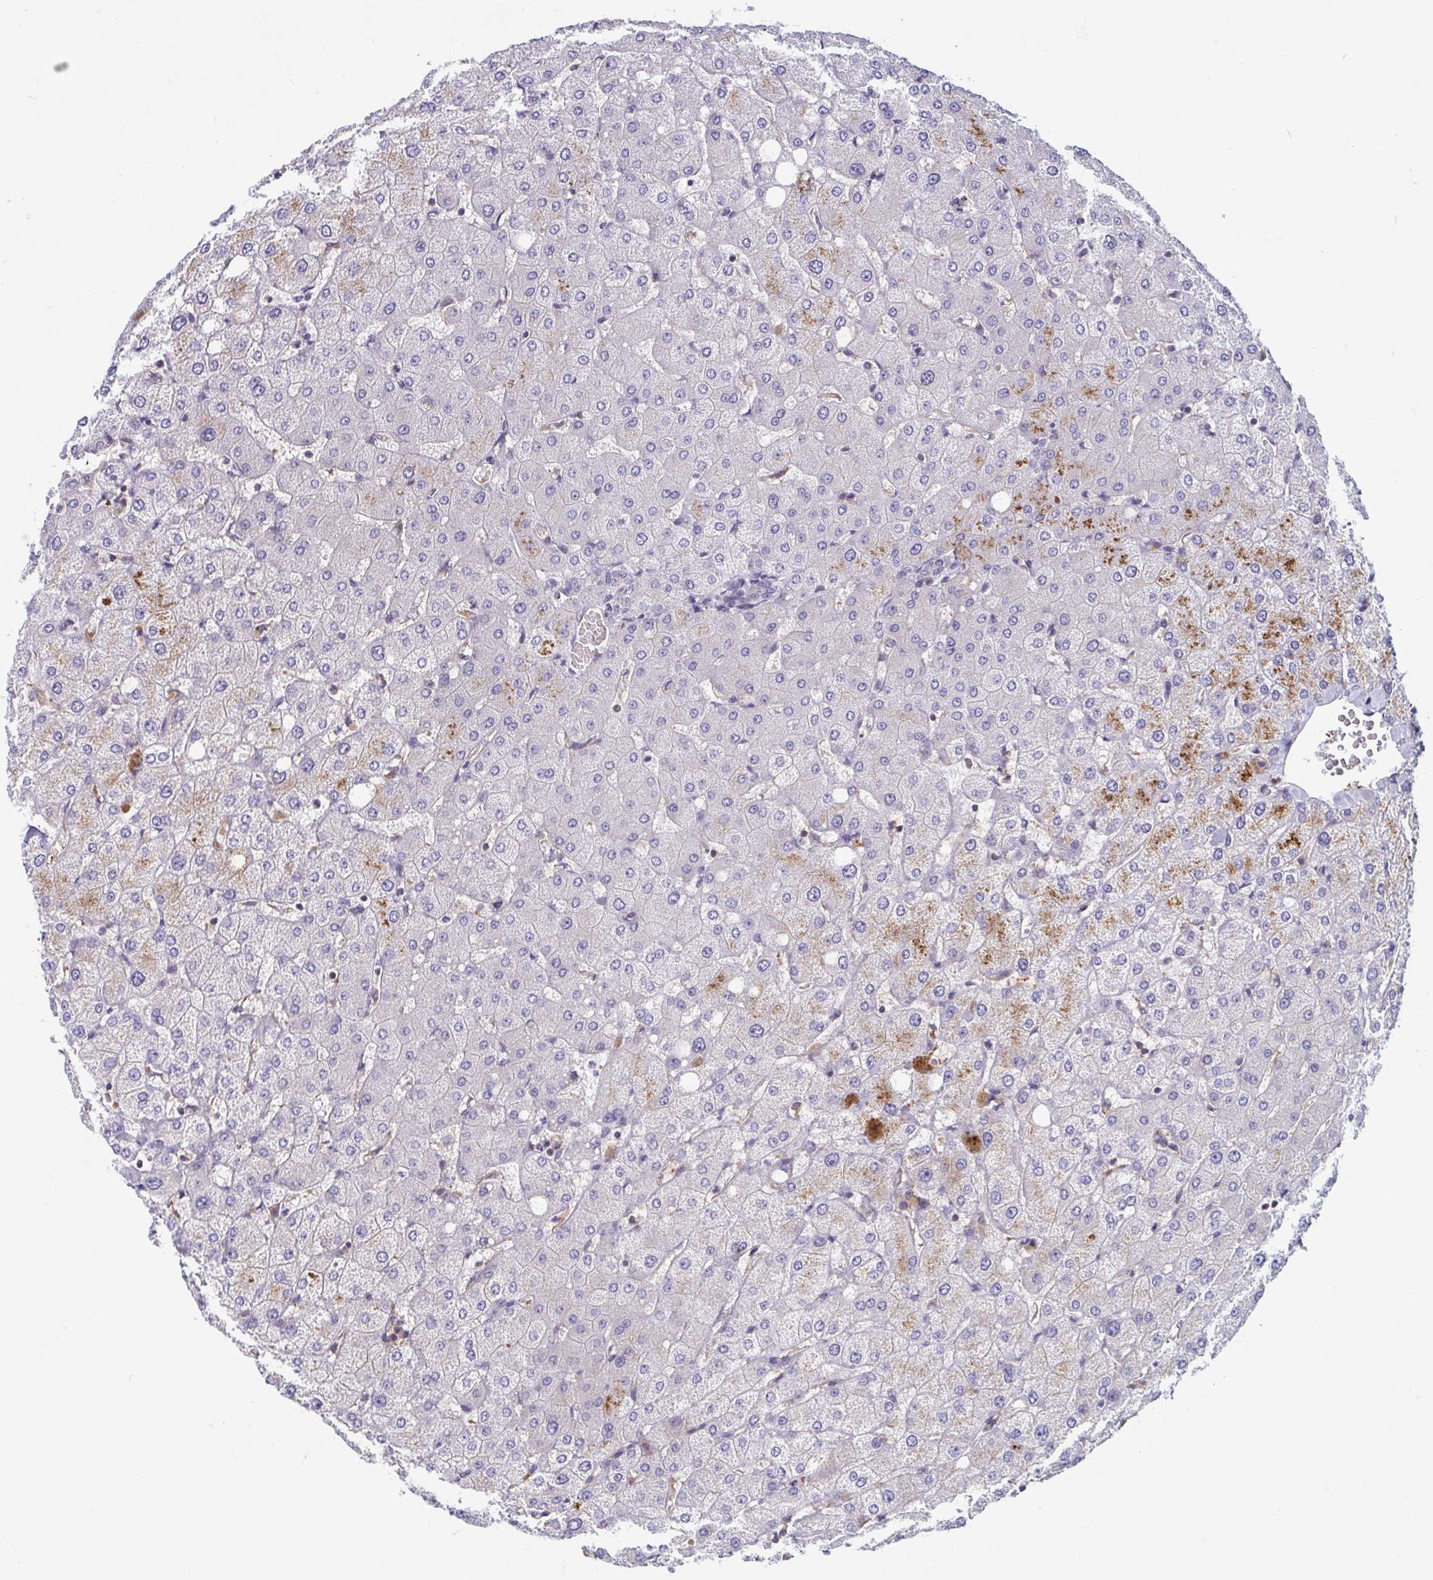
{"staining": {"intensity": "negative", "quantity": "none", "location": "none"}, "tissue": "liver", "cell_type": "Cholangiocytes", "image_type": "normal", "snomed": [{"axis": "morphology", "description": "Normal tissue, NOS"}, {"axis": "topography", "description": "Liver"}], "caption": "IHC photomicrograph of unremarkable liver stained for a protein (brown), which demonstrates no staining in cholangiocytes. Brightfield microscopy of immunohistochemistry stained with DAB (brown) and hematoxylin (blue), captured at high magnification.", "gene": "LRRC38", "patient": {"sex": "female", "age": 54}}